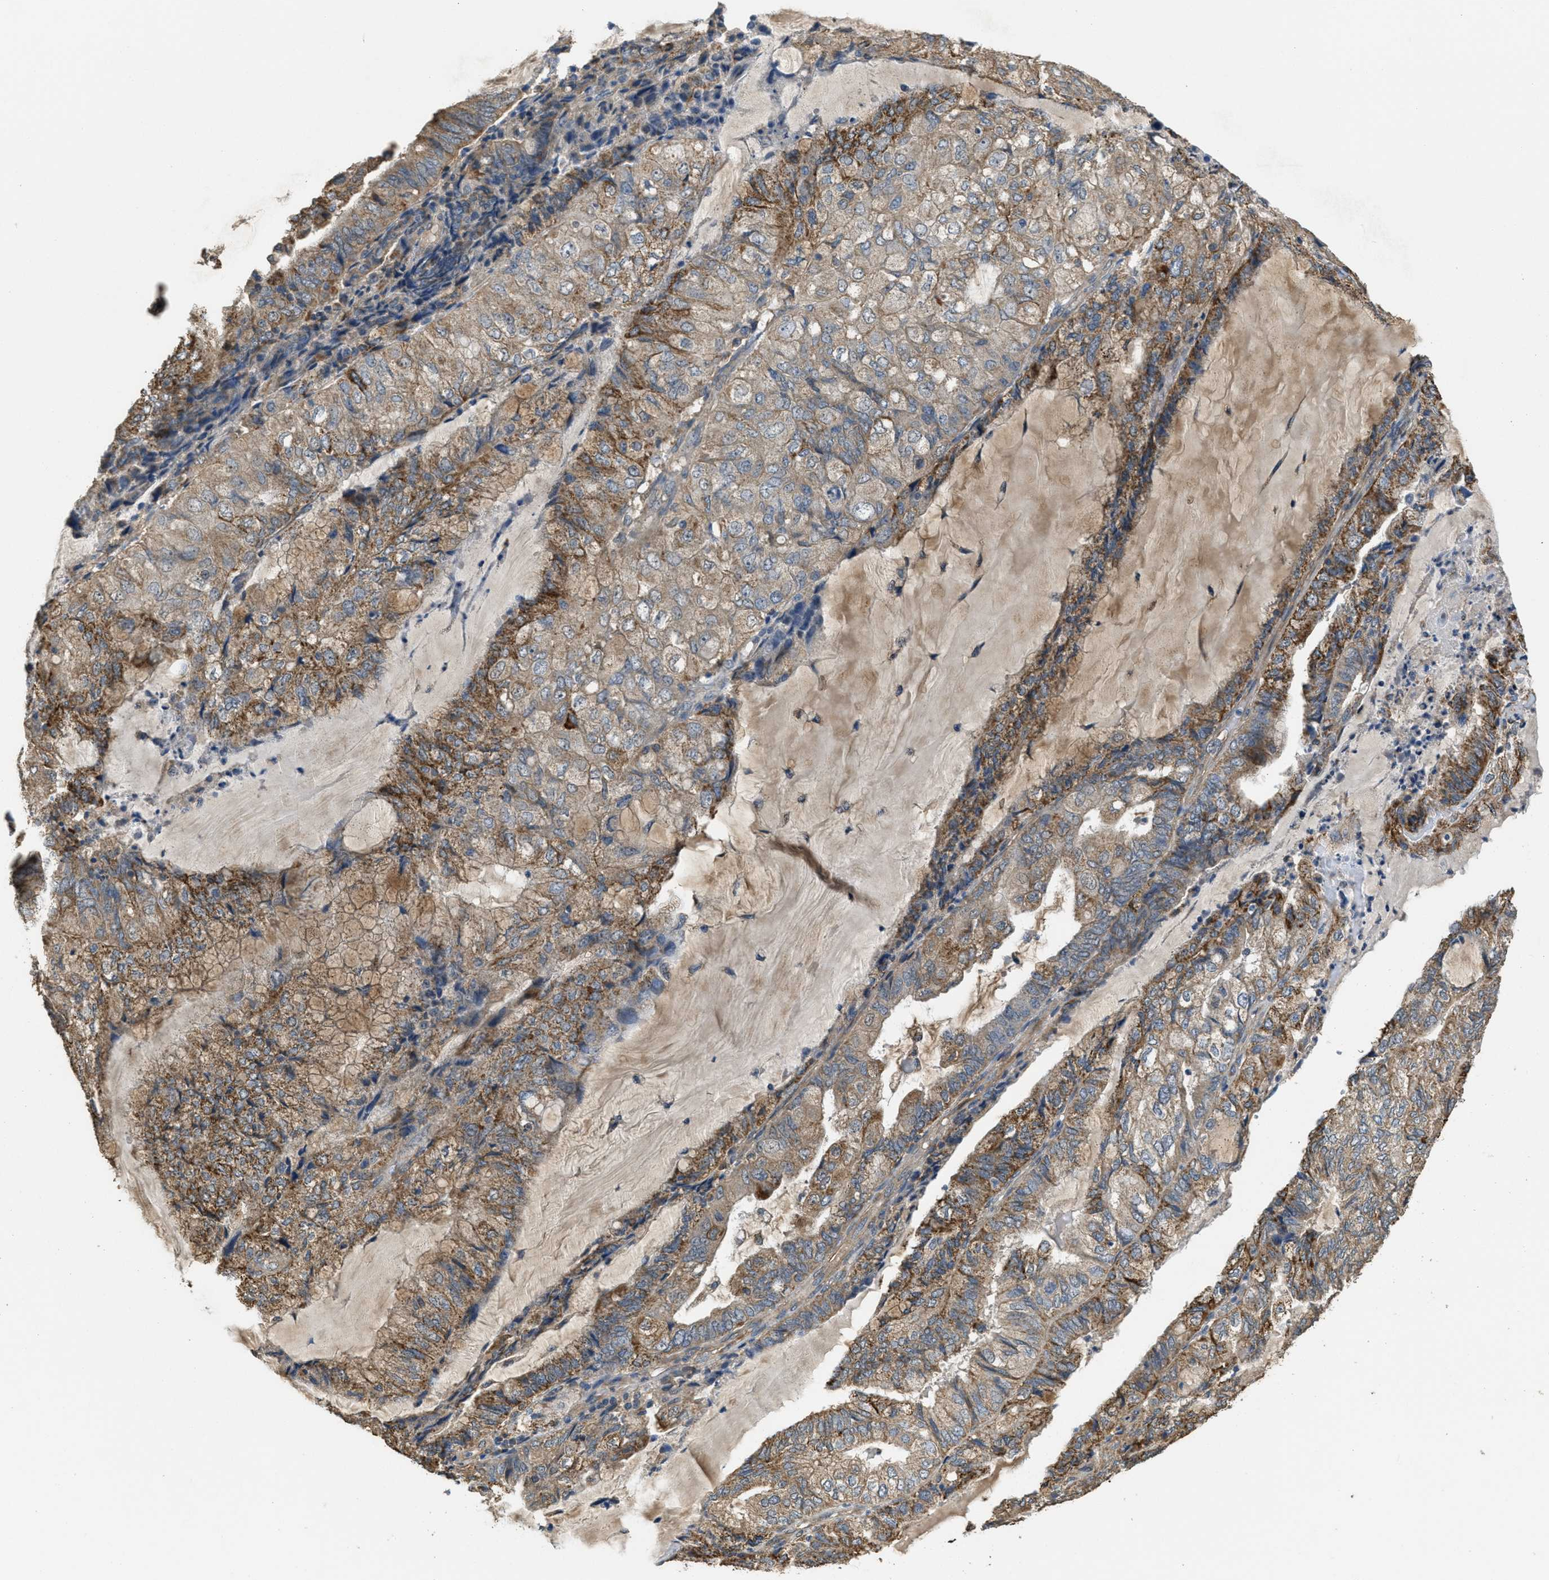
{"staining": {"intensity": "moderate", "quantity": ">75%", "location": "cytoplasmic/membranous"}, "tissue": "endometrial cancer", "cell_type": "Tumor cells", "image_type": "cancer", "snomed": [{"axis": "morphology", "description": "Adenocarcinoma, NOS"}, {"axis": "topography", "description": "Endometrium"}], "caption": "This photomicrograph exhibits endometrial adenocarcinoma stained with immunohistochemistry (IHC) to label a protein in brown. The cytoplasmic/membranous of tumor cells show moderate positivity for the protein. Nuclei are counter-stained blue.", "gene": "THBS2", "patient": {"sex": "female", "age": 81}}